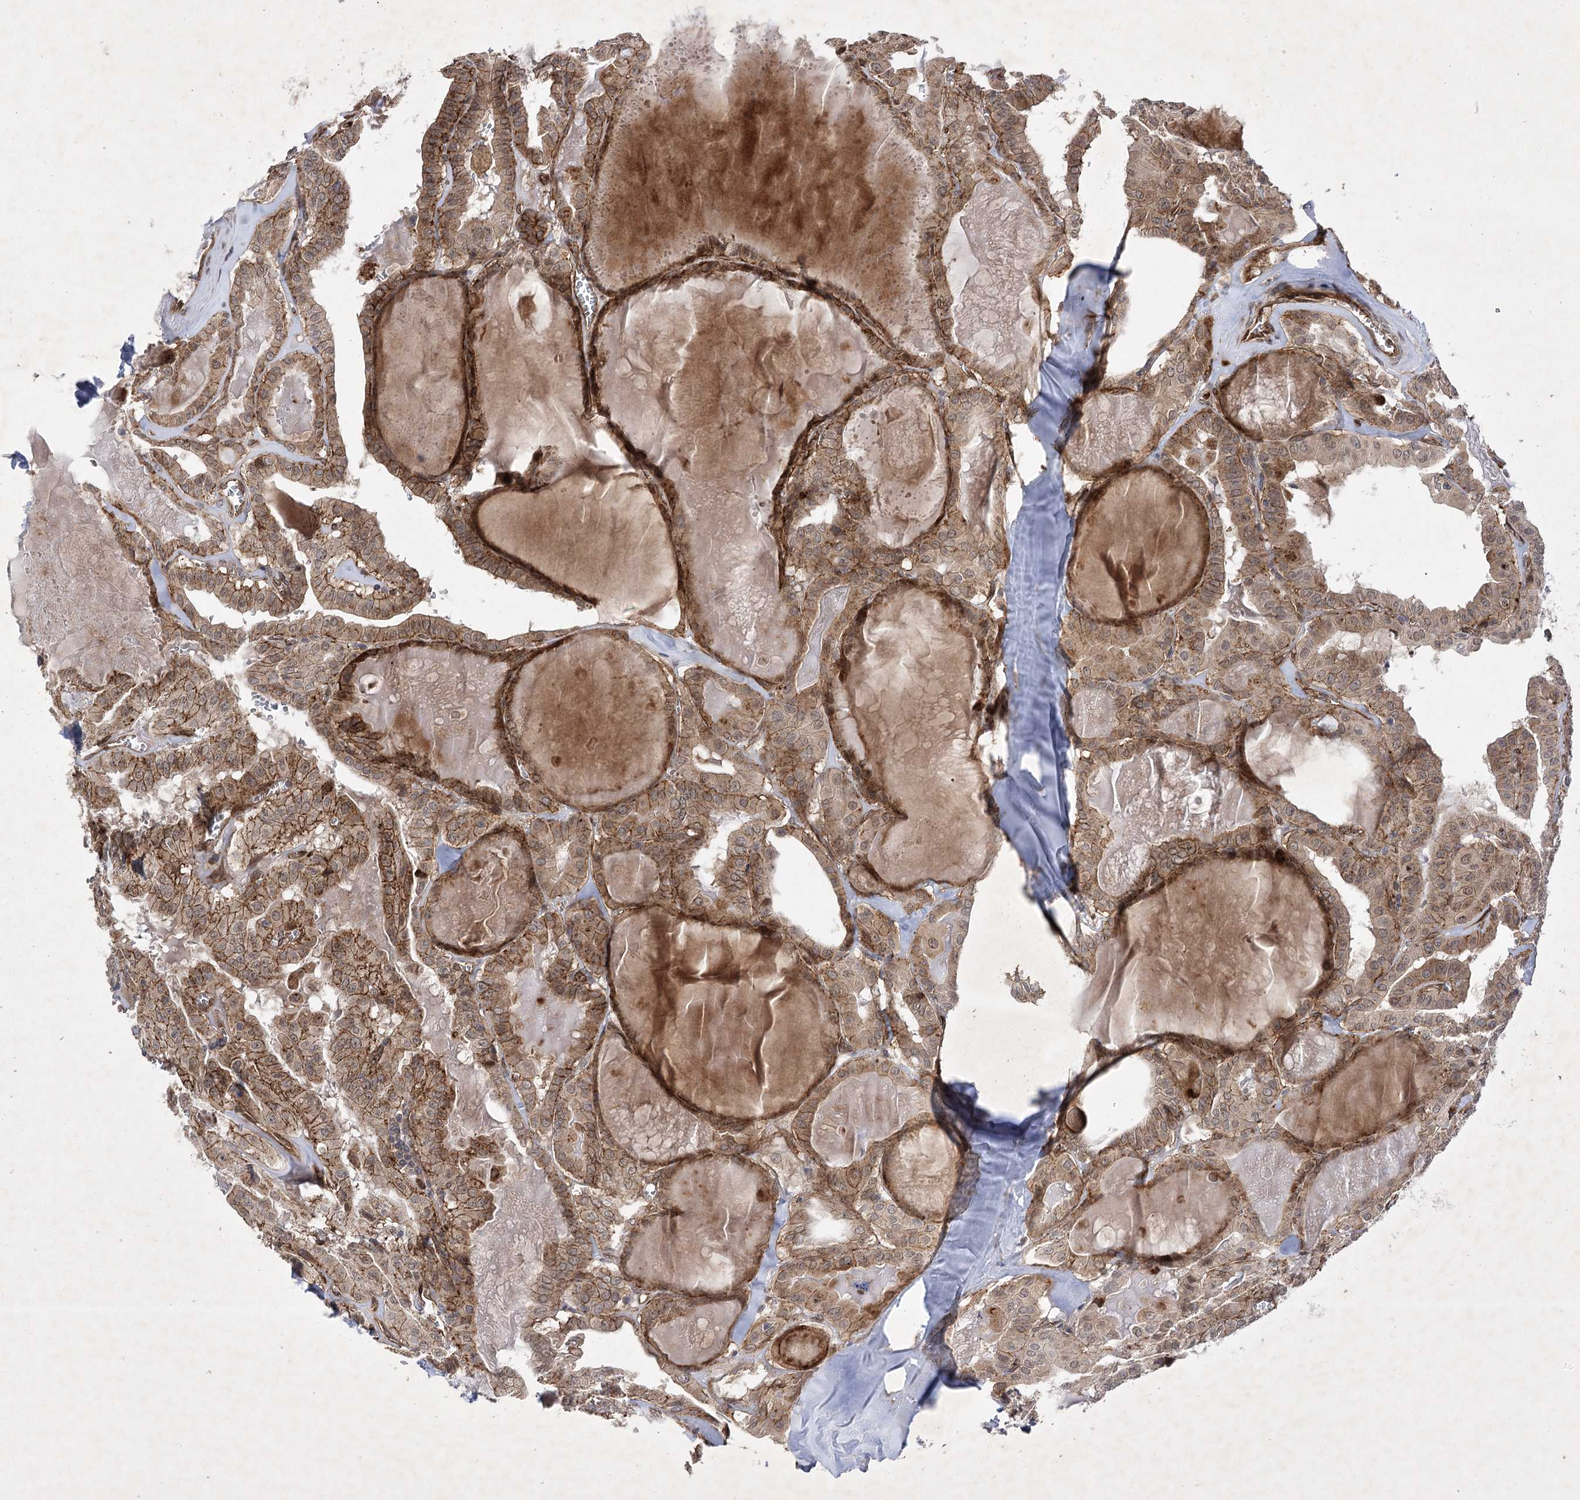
{"staining": {"intensity": "moderate", "quantity": ">75%", "location": "cytoplasmic/membranous"}, "tissue": "thyroid cancer", "cell_type": "Tumor cells", "image_type": "cancer", "snomed": [{"axis": "morphology", "description": "Papillary adenocarcinoma, NOS"}, {"axis": "topography", "description": "Thyroid gland"}], "caption": "IHC of human thyroid papillary adenocarcinoma shows medium levels of moderate cytoplasmic/membranous positivity in about >75% of tumor cells. (DAB (3,3'-diaminobenzidine) IHC, brown staining for protein, blue staining for nuclei).", "gene": "ARHGAP31", "patient": {"sex": "male", "age": 52}}